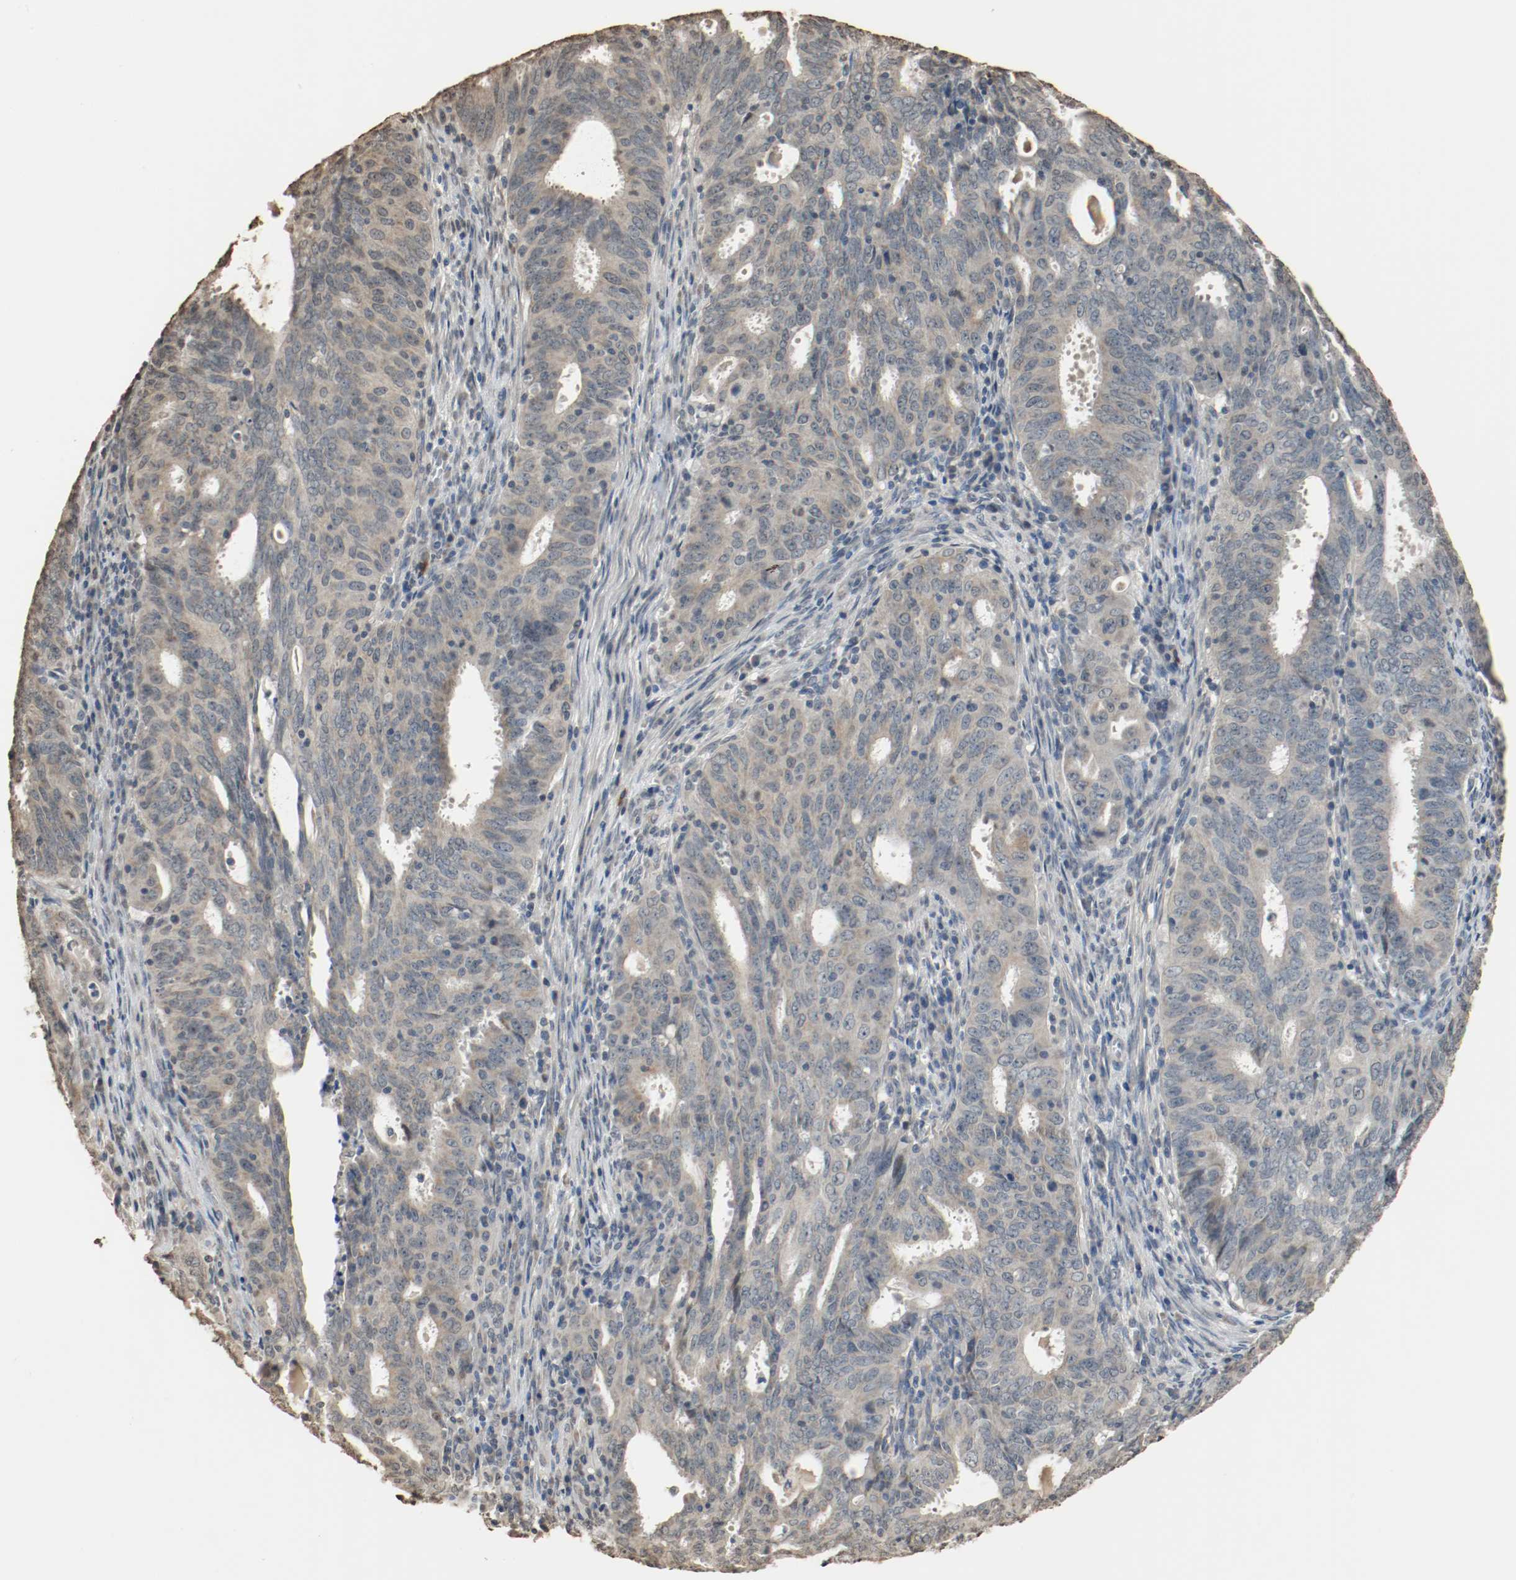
{"staining": {"intensity": "weak", "quantity": "25%-75%", "location": "cytoplasmic/membranous"}, "tissue": "cervical cancer", "cell_type": "Tumor cells", "image_type": "cancer", "snomed": [{"axis": "morphology", "description": "Adenocarcinoma, NOS"}, {"axis": "topography", "description": "Cervix"}], "caption": "Brown immunohistochemical staining in human cervical adenocarcinoma exhibits weak cytoplasmic/membranous positivity in about 25%-75% of tumor cells. Using DAB (brown) and hematoxylin (blue) stains, captured at high magnification using brightfield microscopy.", "gene": "RTN4", "patient": {"sex": "female", "age": 44}}